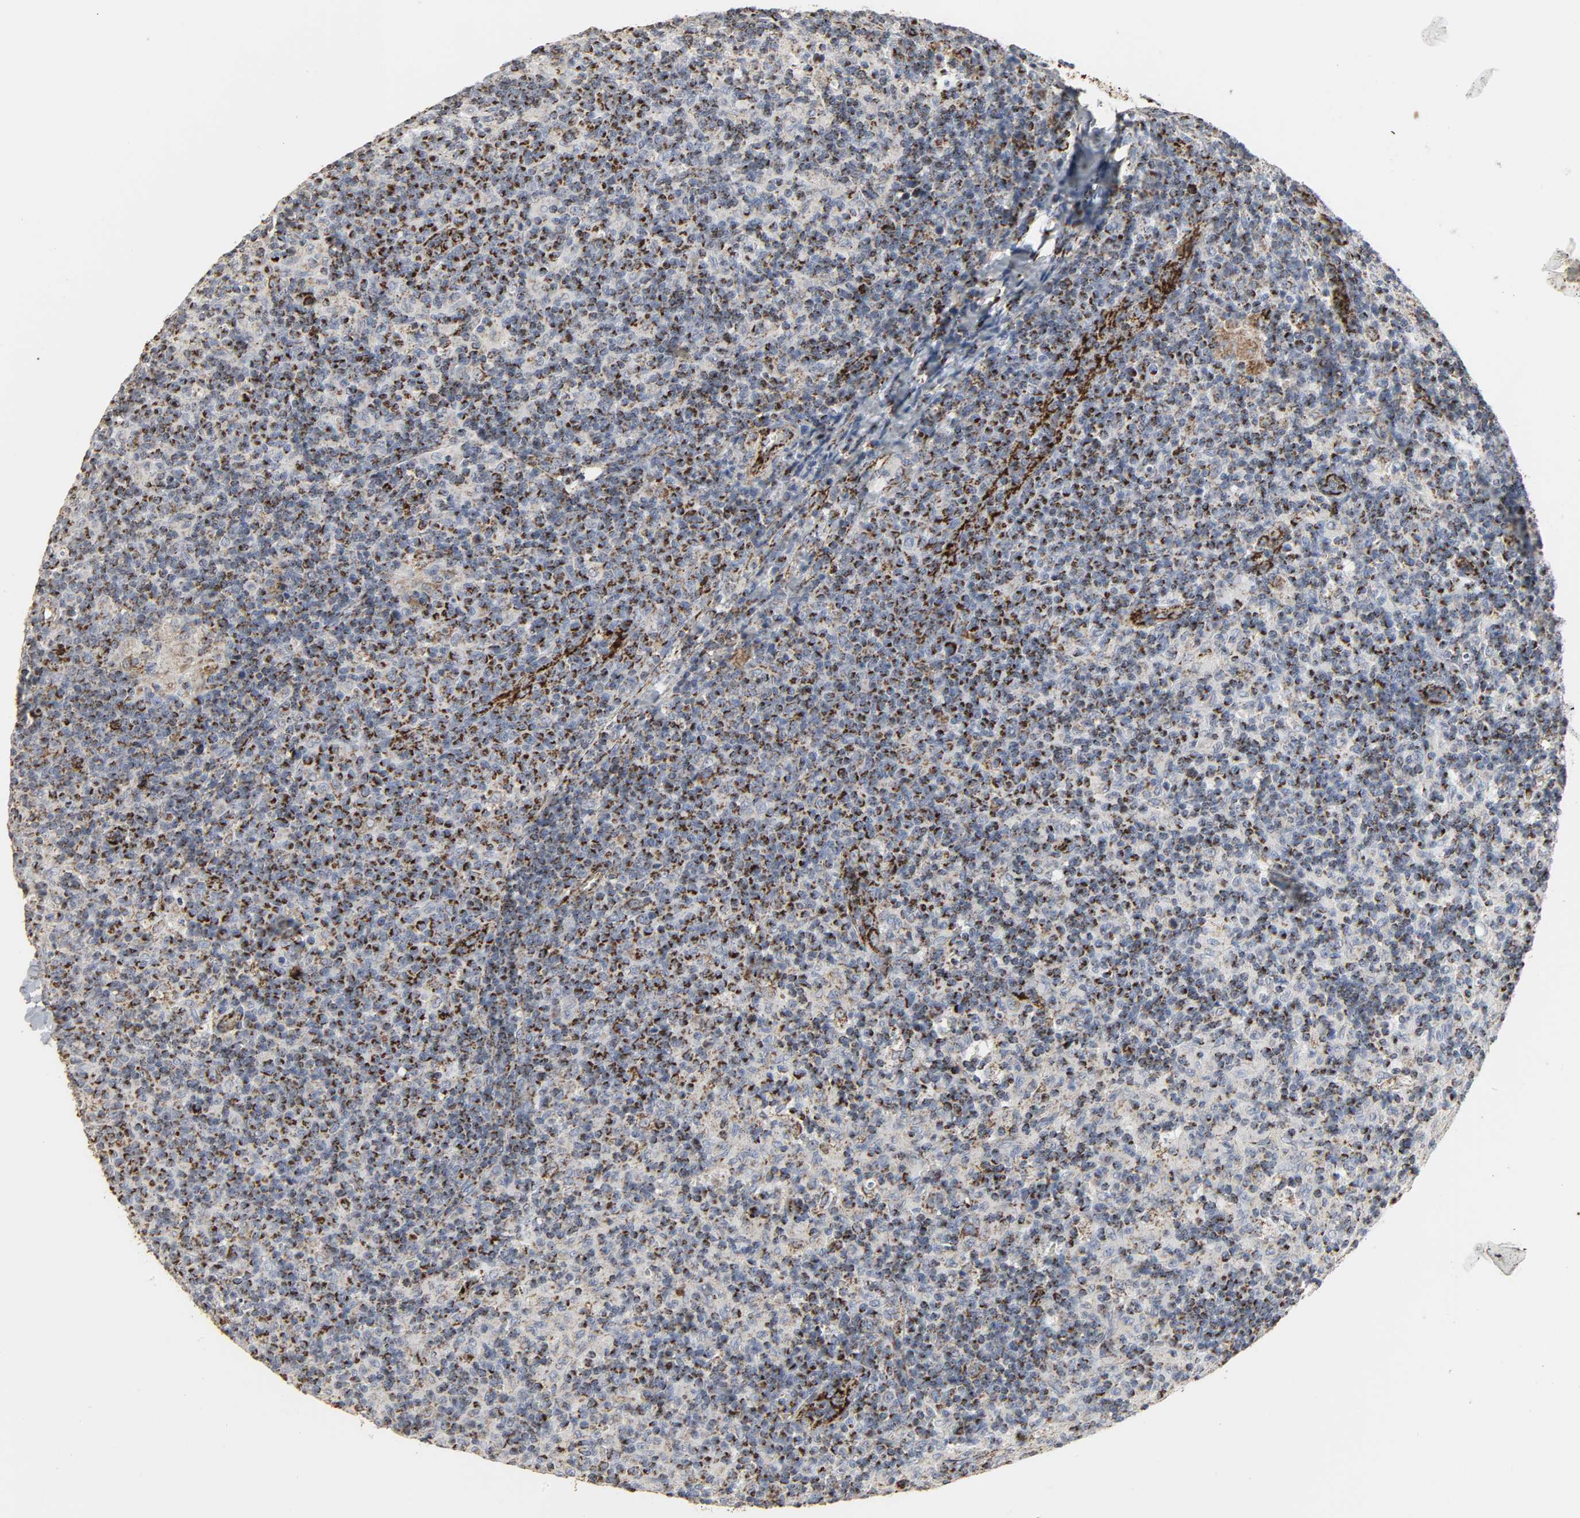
{"staining": {"intensity": "moderate", "quantity": ">75%", "location": "cytoplasmic/membranous"}, "tissue": "lymph node", "cell_type": "Germinal center cells", "image_type": "normal", "snomed": [{"axis": "morphology", "description": "Normal tissue, NOS"}, {"axis": "morphology", "description": "Inflammation, NOS"}, {"axis": "topography", "description": "Lymph node"}], "caption": "DAB immunohistochemical staining of unremarkable human lymph node exhibits moderate cytoplasmic/membranous protein staining in about >75% of germinal center cells.", "gene": "ACAT1", "patient": {"sex": "male", "age": 55}}